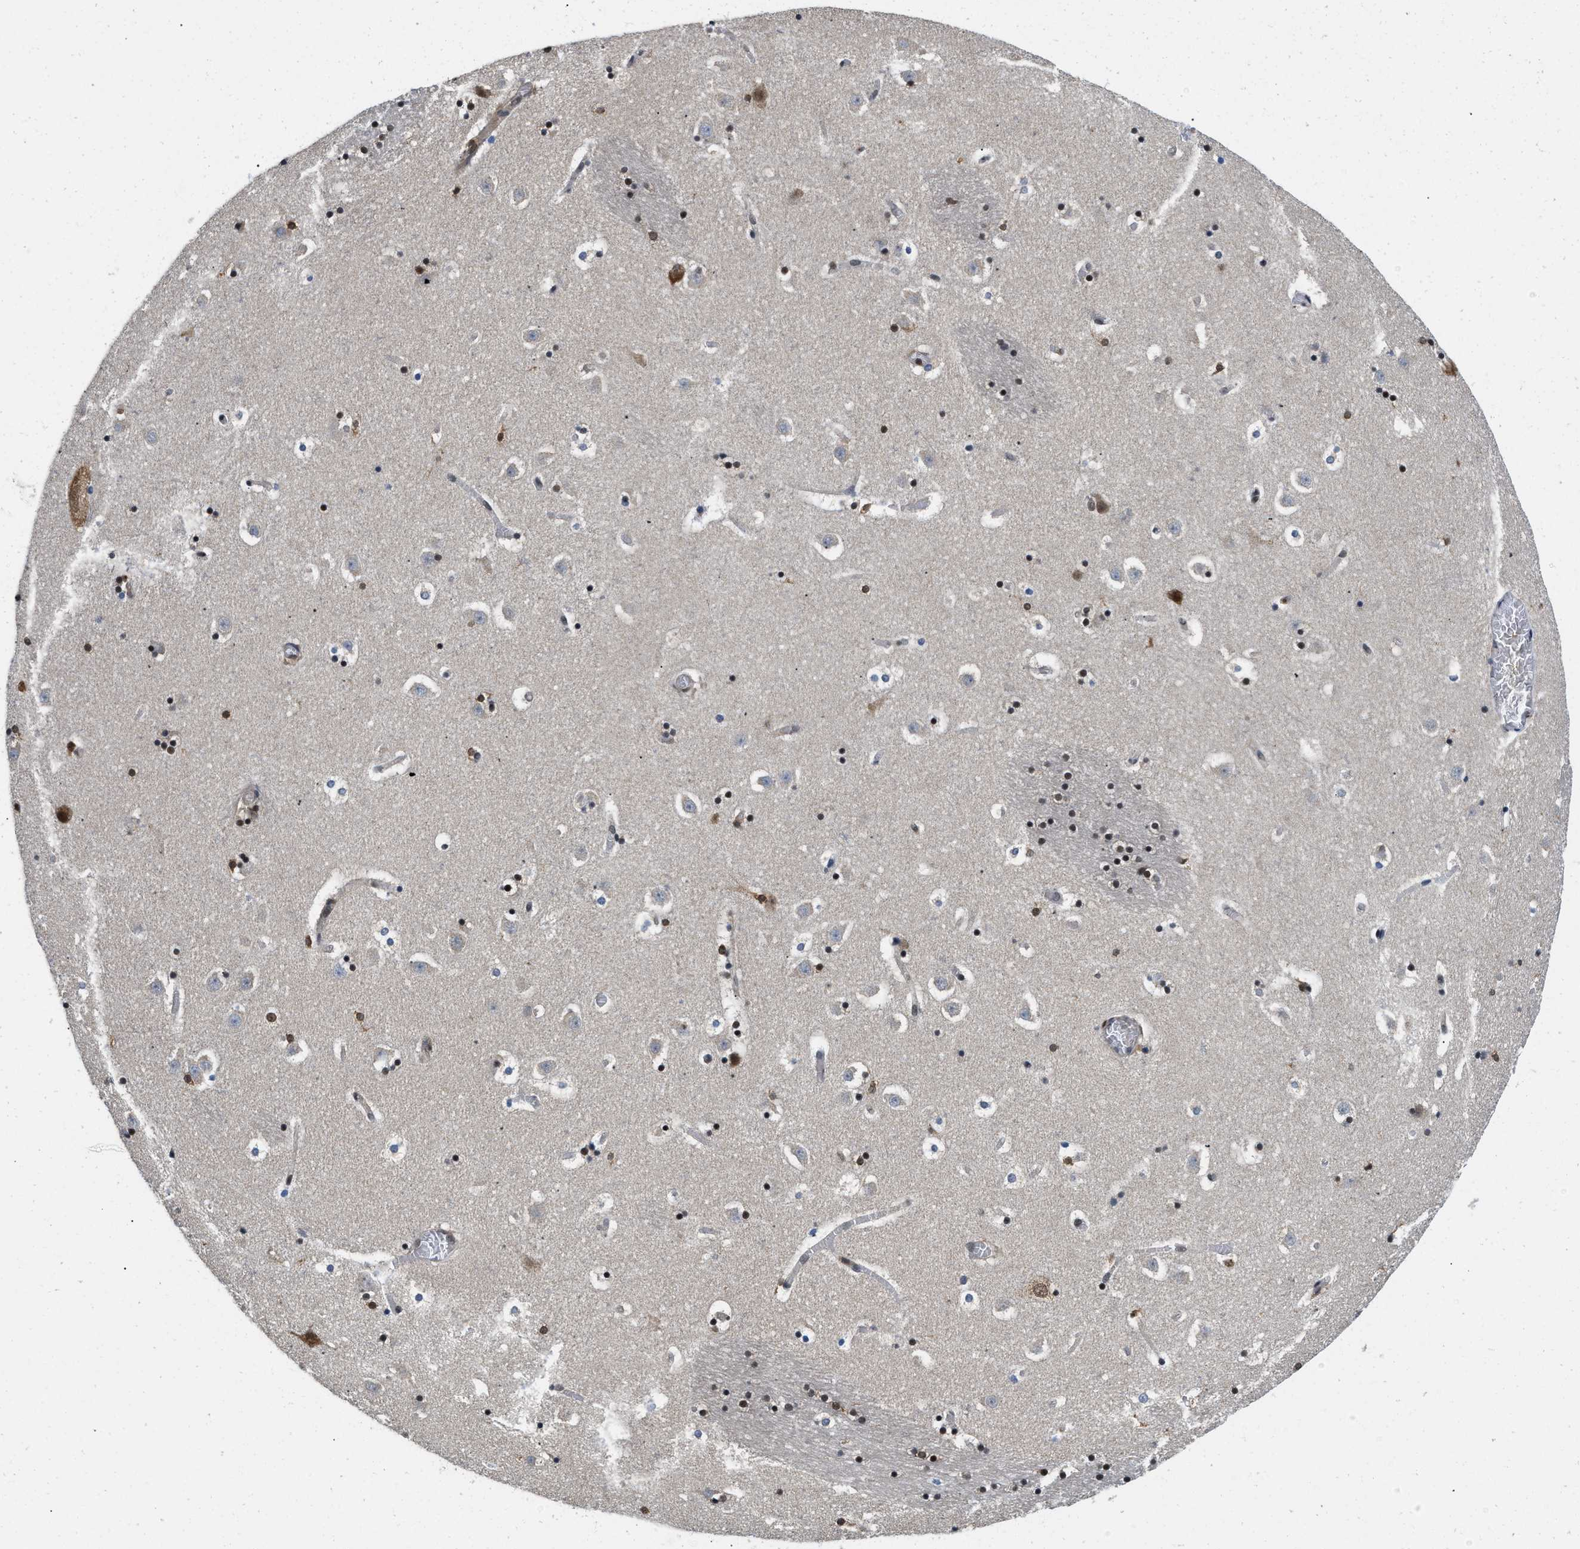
{"staining": {"intensity": "weak", "quantity": "25%-75%", "location": "nuclear"}, "tissue": "caudate", "cell_type": "Glial cells", "image_type": "normal", "snomed": [{"axis": "morphology", "description": "Normal tissue, NOS"}, {"axis": "topography", "description": "Lateral ventricle wall"}], "caption": "A photomicrograph of caudate stained for a protein demonstrates weak nuclear brown staining in glial cells. The protein is stained brown, and the nuclei are stained in blue (DAB (3,3'-diaminobenzidine) IHC with brightfield microscopy, high magnification).", "gene": "ATF7IP", "patient": {"sex": "male", "age": 45}}